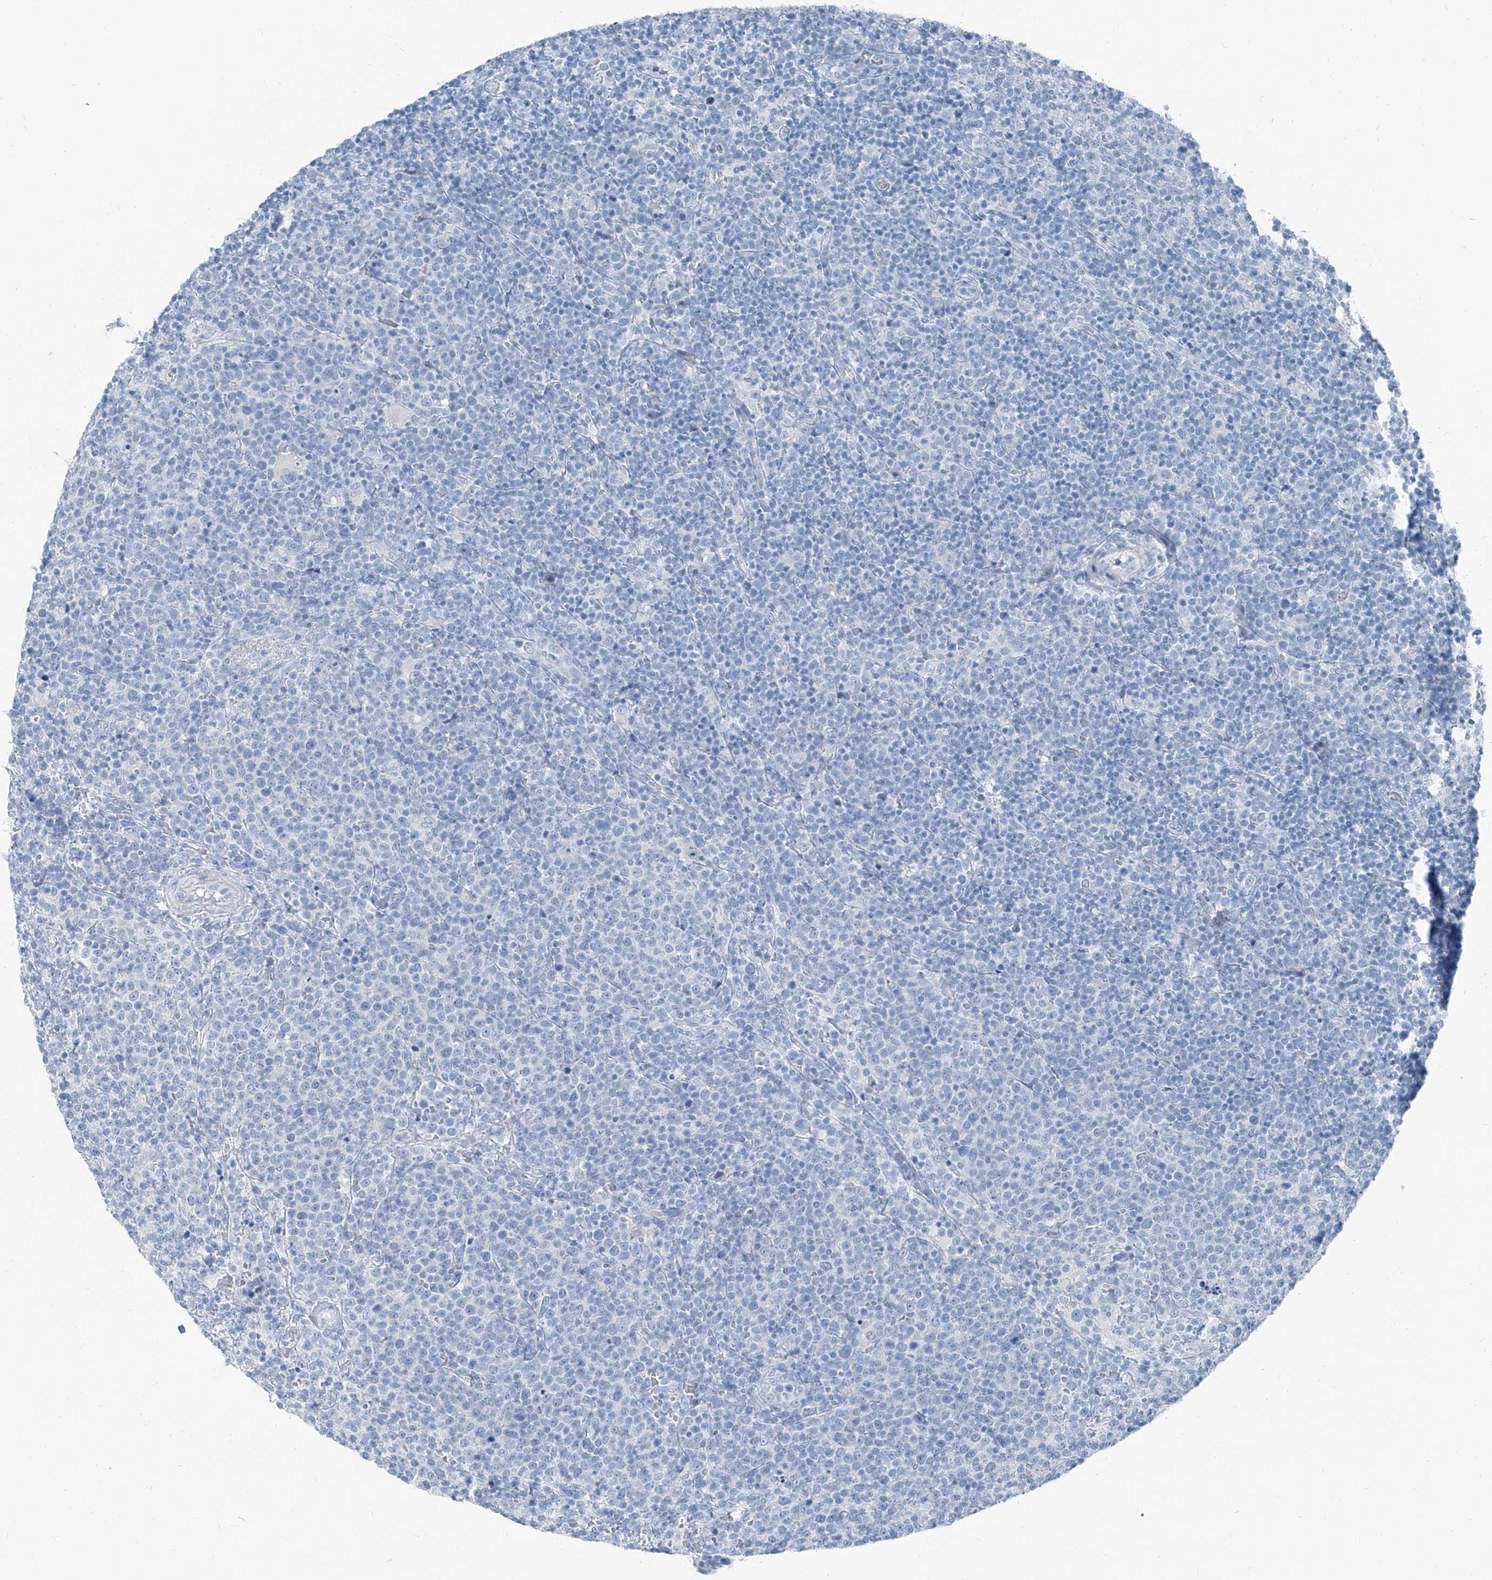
{"staining": {"intensity": "negative", "quantity": "none", "location": "none"}, "tissue": "lymphoma", "cell_type": "Tumor cells", "image_type": "cancer", "snomed": [{"axis": "morphology", "description": "Malignant lymphoma, non-Hodgkin's type, High grade"}, {"axis": "topography", "description": "Lymph node"}], "caption": "Photomicrograph shows no significant protein positivity in tumor cells of high-grade malignant lymphoma, non-Hodgkin's type.", "gene": "RGN", "patient": {"sex": "male", "age": 61}}